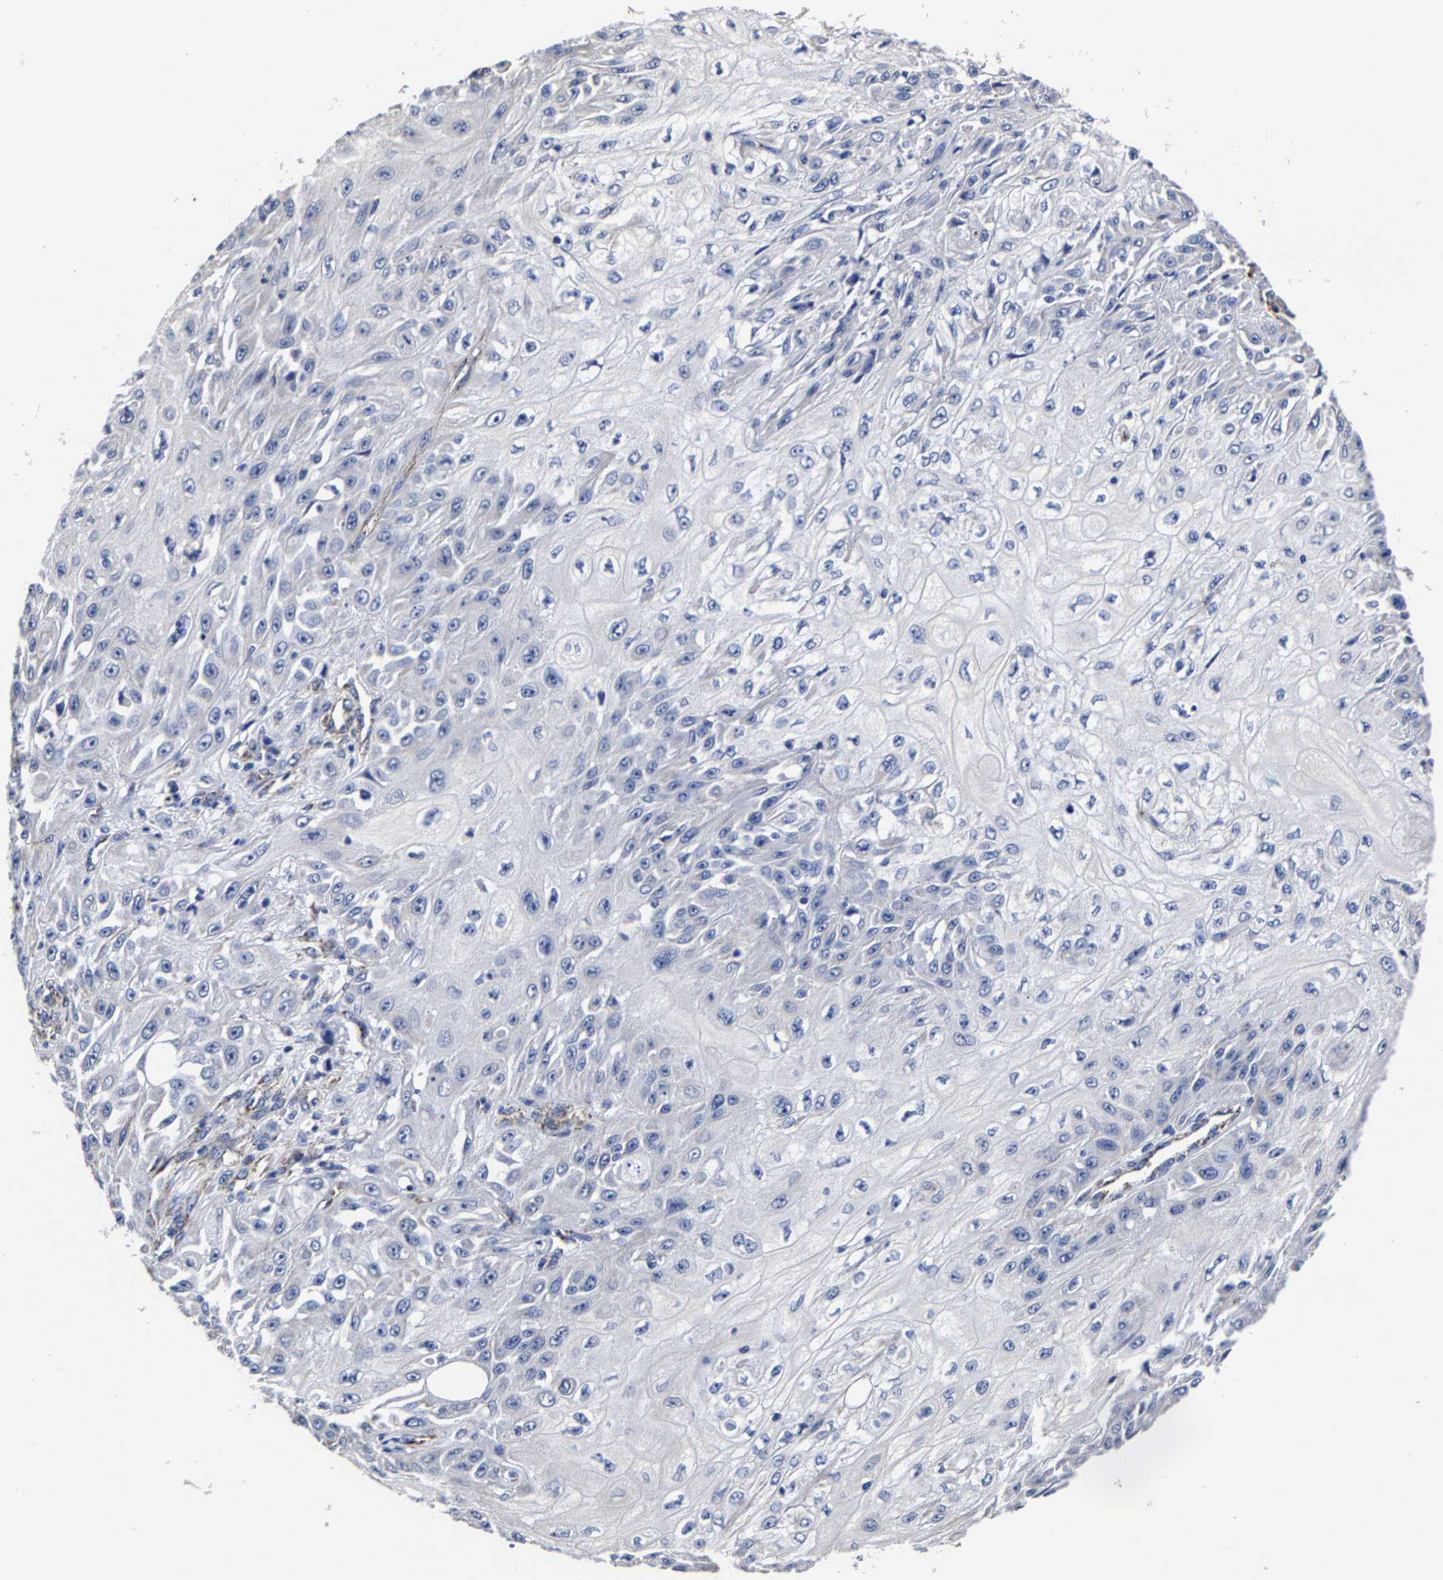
{"staining": {"intensity": "negative", "quantity": "none", "location": "none"}, "tissue": "skin cancer", "cell_type": "Tumor cells", "image_type": "cancer", "snomed": [{"axis": "morphology", "description": "Squamous cell carcinoma, NOS"}, {"axis": "morphology", "description": "Squamous cell carcinoma, metastatic, NOS"}, {"axis": "topography", "description": "Skin"}, {"axis": "topography", "description": "Lymph node"}], "caption": "This is an immunohistochemistry image of skin cancer. There is no positivity in tumor cells.", "gene": "AASS", "patient": {"sex": "male", "age": 75}}